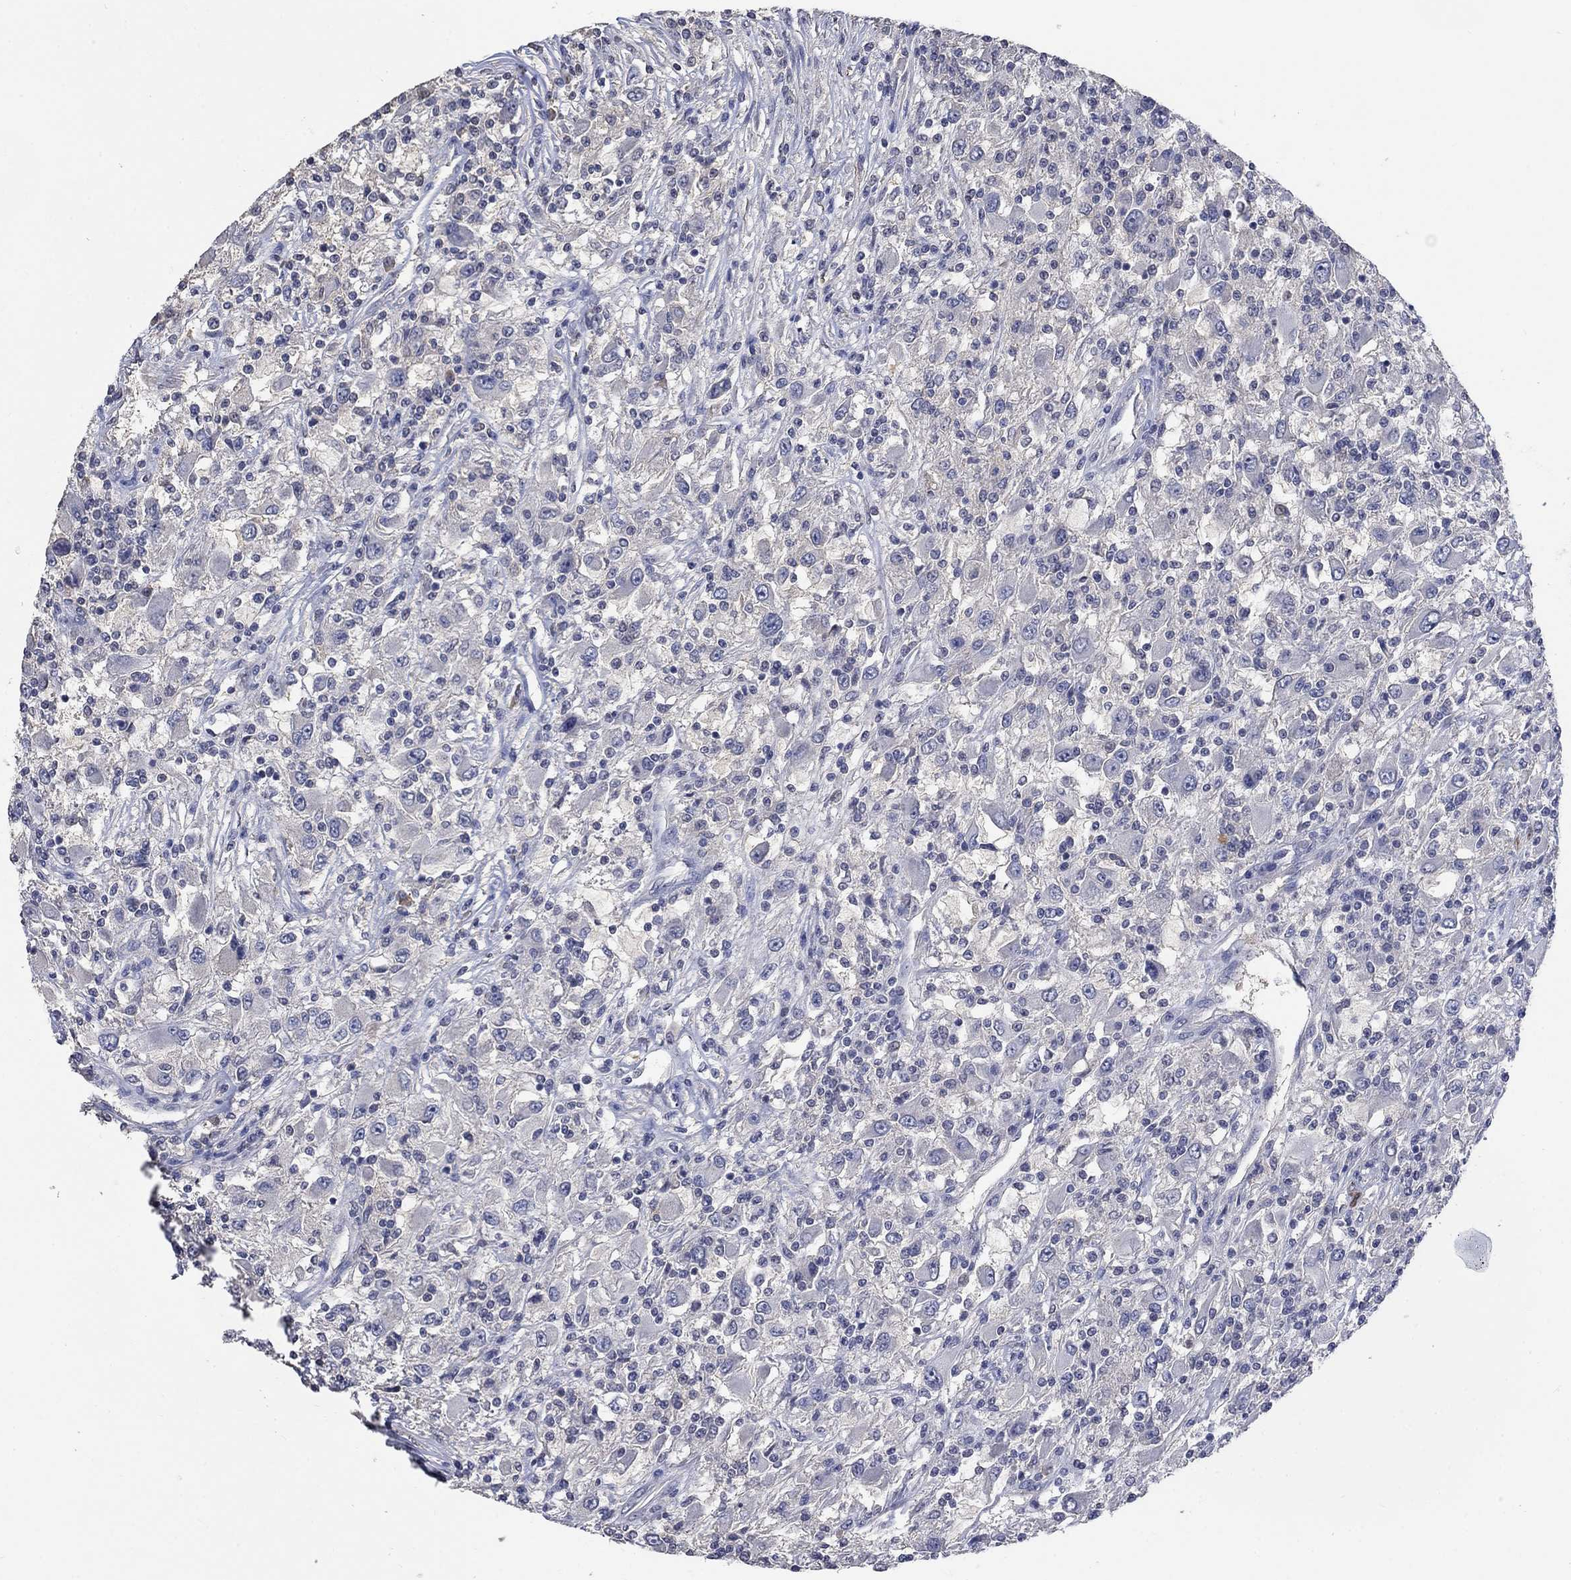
{"staining": {"intensity": "negative", "quantity": "none", "location": "none"}, "tissue": "renal cancer", "cell_type": "Tumor cells", "image_type": "cancer", "snomed": [{"axis": "morphology", "description": "Adenocarcinoma, NOS"}, {"axis": "topography", "description": "Kidney"}], "caption": "Tumor cells are negative for brown protein staining in adenocarcinoma (renal).", "gene": "ZBTB18", "patient": {"sex": "female", "age": 67}}